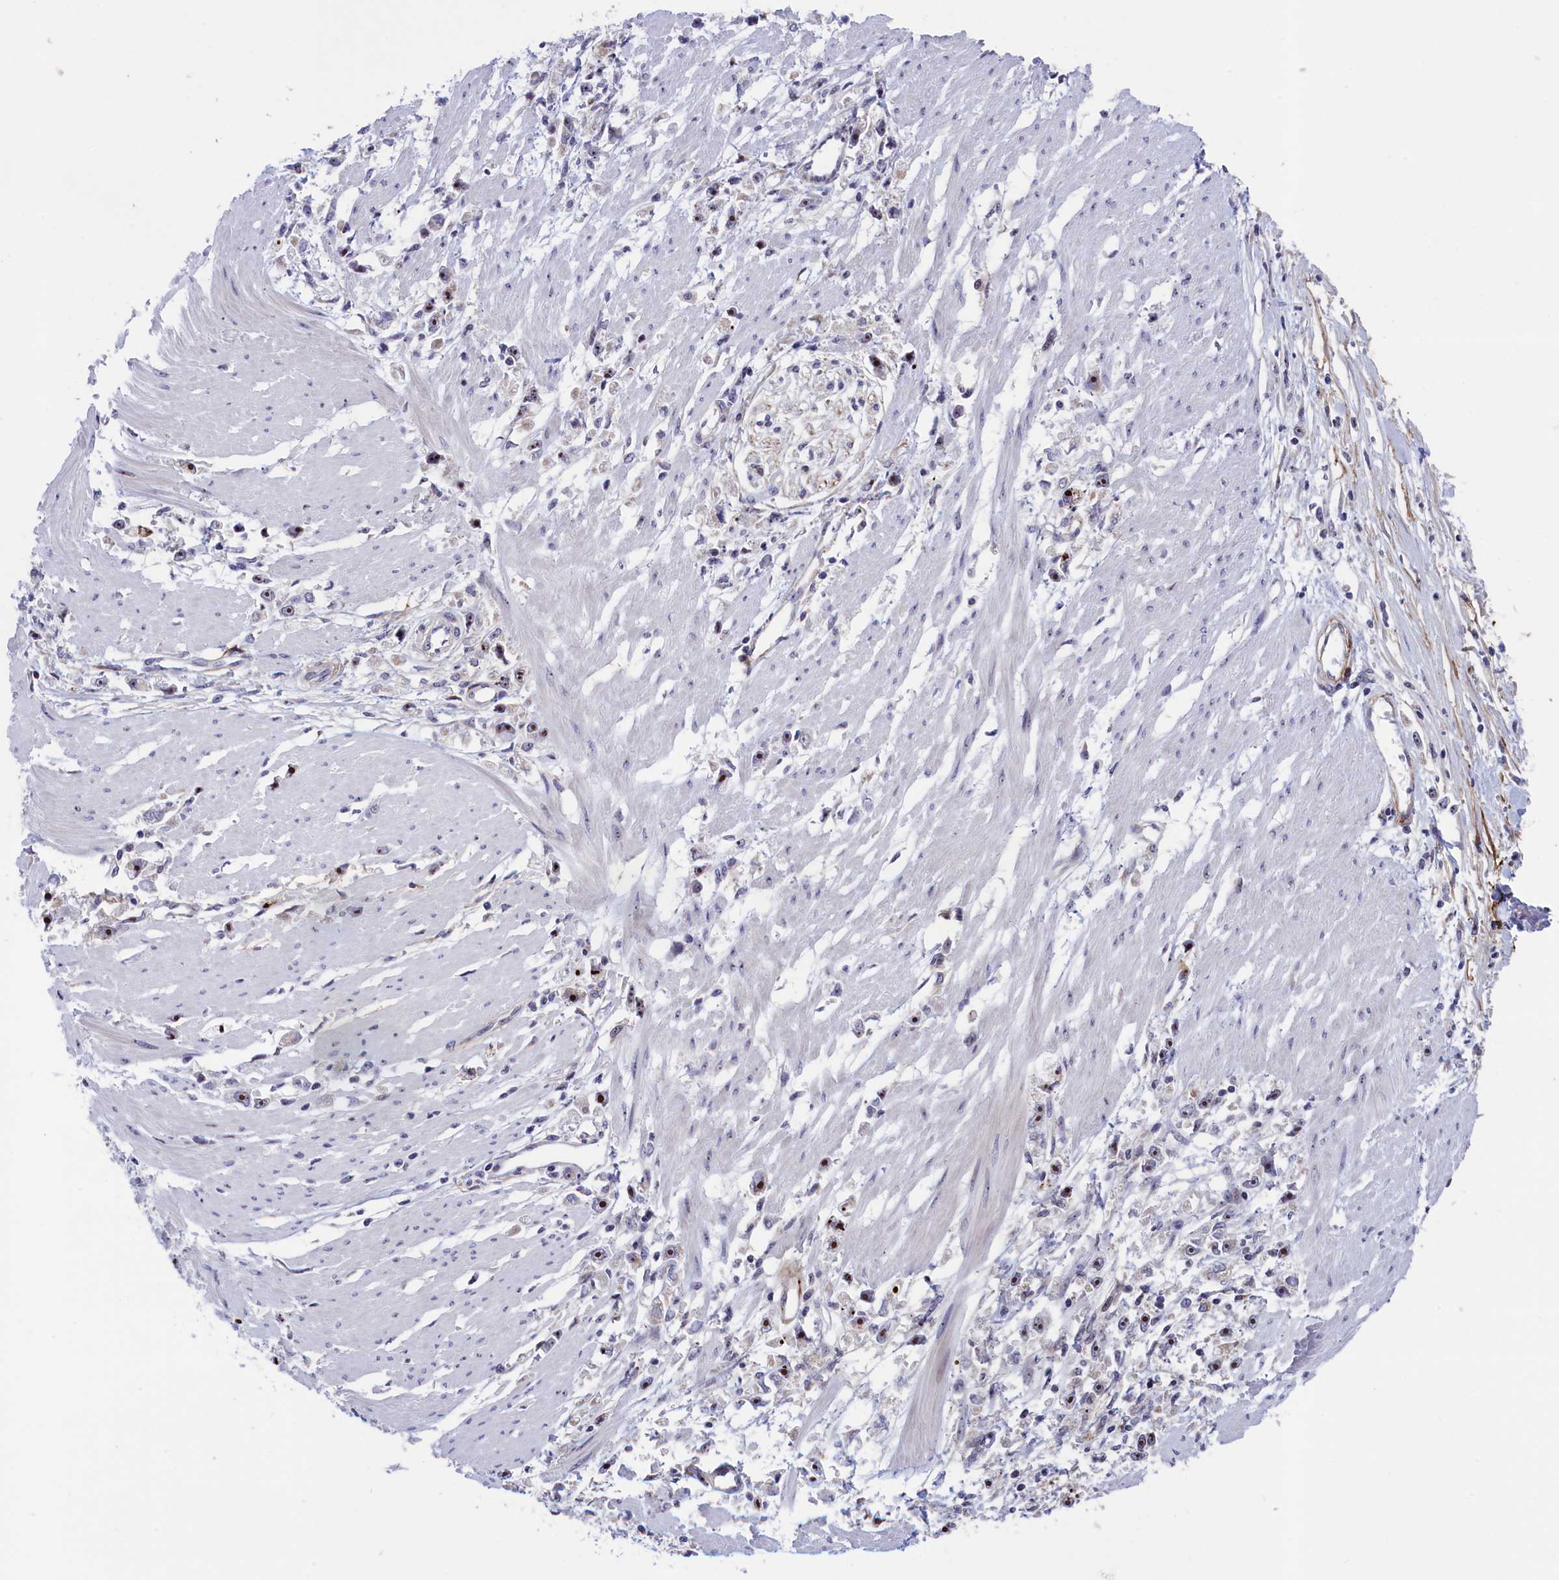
{"staining": {"intensity": "moderate", "quantity": "25%-75%", "location": "nuclear"}, "tissue": "stomach cancer", "cell_type": "Tumor cells", "image_type": "cancer", "snomed": [{"axis": "morphology", "description": "Adenocarcinoma, NOS"}, {"axis": "topography", "description": "Stomach"}], "caption": "Approximately 25%-75% of tumor cells in stomach cancer (adenocarcinoma) demonstrate moderate nuclear protein staining as visualized by brown immunohistochemical staining.", "gene": "PPAN", "patient": {"sex": "female", "age": 59}}